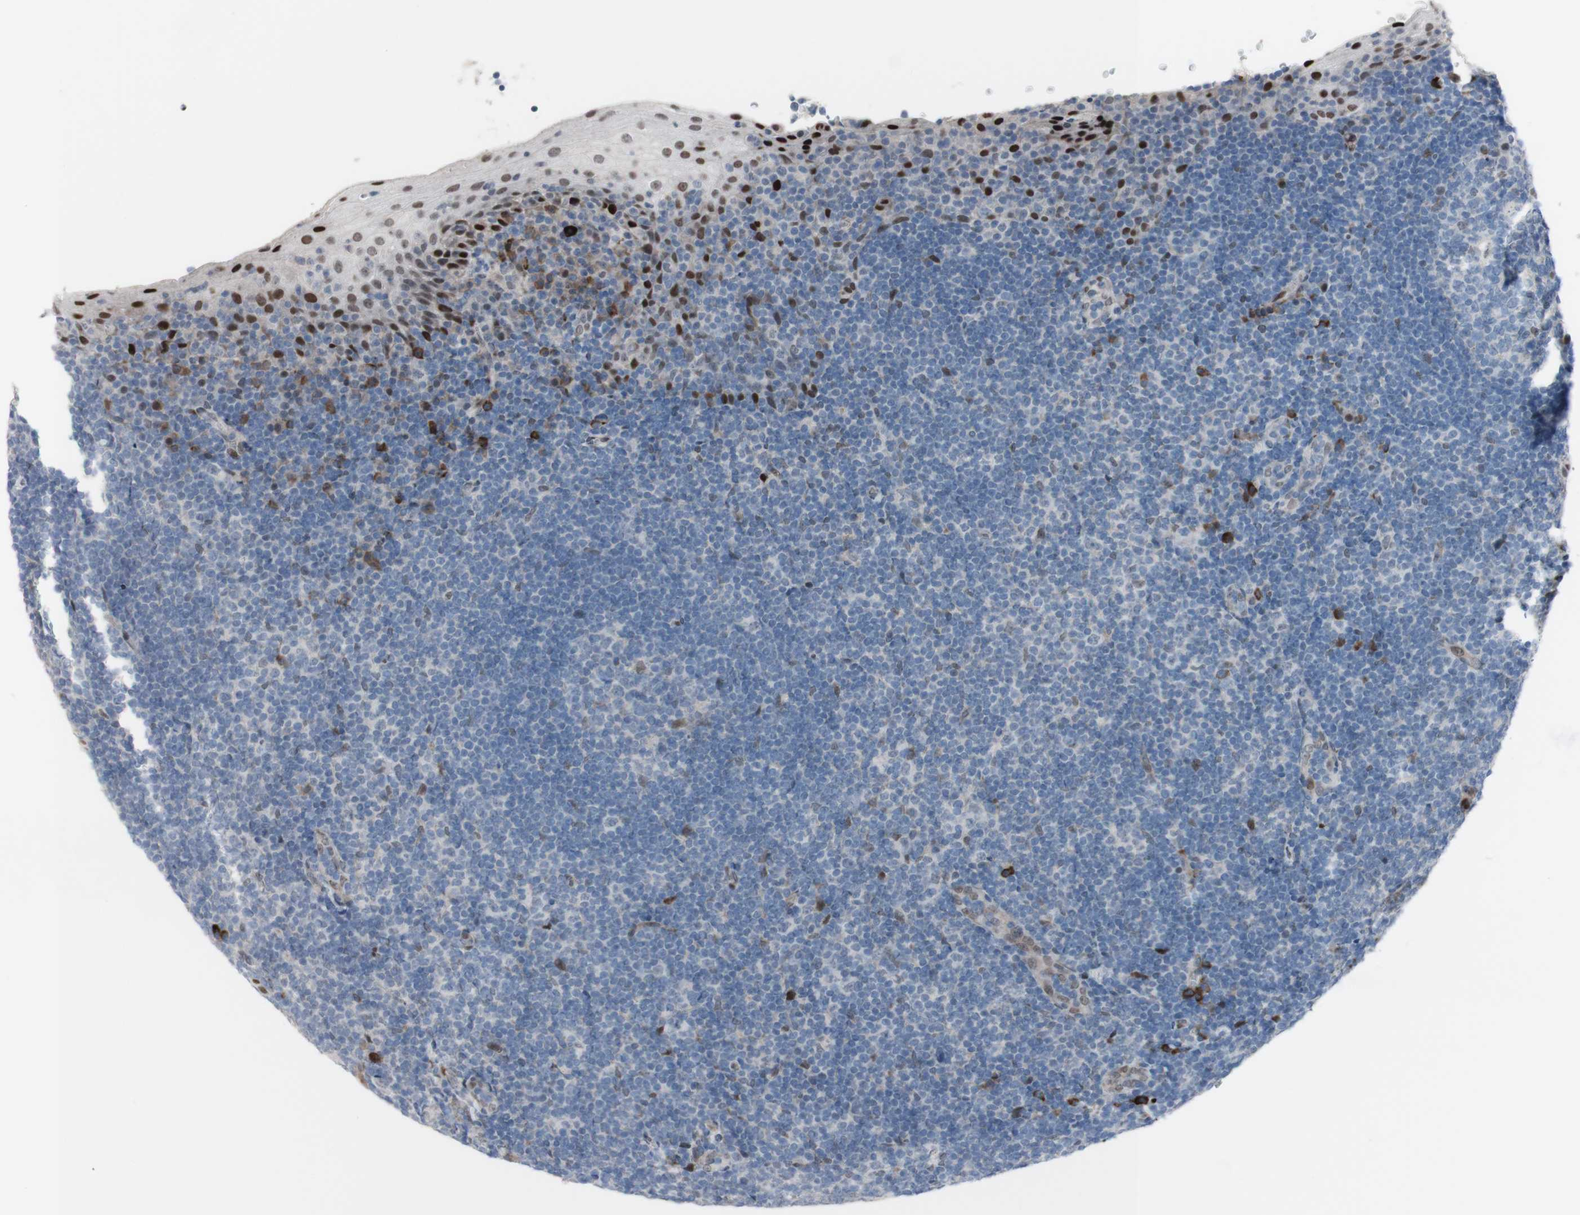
{"staining": {"intensity": "weak", "quantity": "<25%", "location": "nuclear"}, "tissue": "tonsil", "cell_type": "Germinal center cells", "image_type": "normal", "snomed": [{"axis": "morphology", "description": "Normal tissue, NOS"}, {"axis": "topography", "description": "Tonsil"}], "caption": "Immunohistochemical staining of normal human tonsil reveals no significant staining in germinal center cells.", "gene": "PHTF2", "patient": {"sex": "male", "age": 37}}